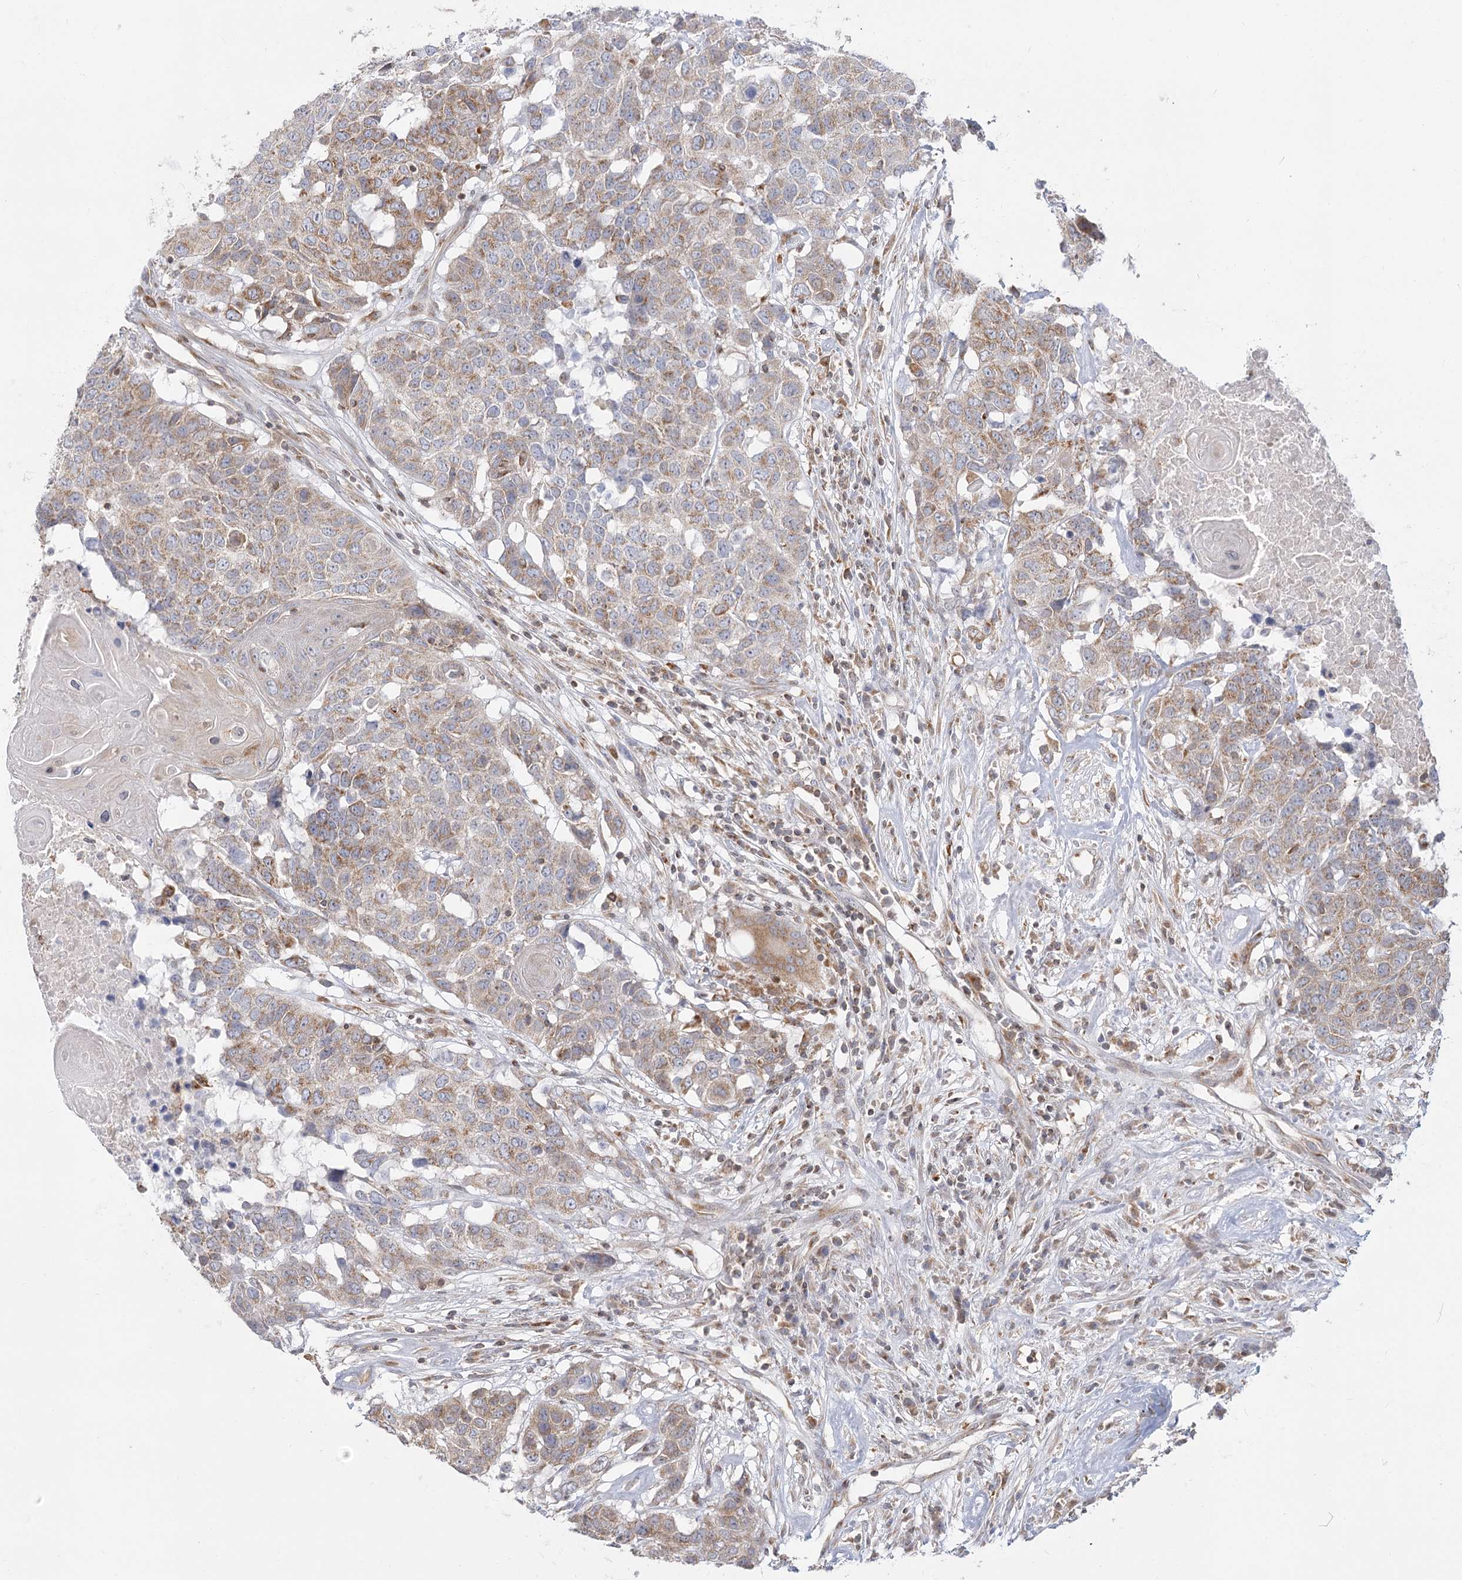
{"staining": {"intensity": "moderate", "quantity": ">75%", "location": "cytoplasmic/membranous"}, "tissue": "head and neck cancer", "cell_type": "Tumor cells", "image_type": "cancer", "snomed": [{"axis": "morphology", "description": "Squamous cell carcinoma, NOS"}, {"axis": "topography", "description": "Head-Neck"}], "caption": "Human squamous cell carcinoma (head and neck) stained with a brown dye exhibits moderate cytoplasmic/membranous positive staining in approximately >75% of tumor cells.", "gene": "MTMR3", "patient": {"sex": "male", "age": 66}}